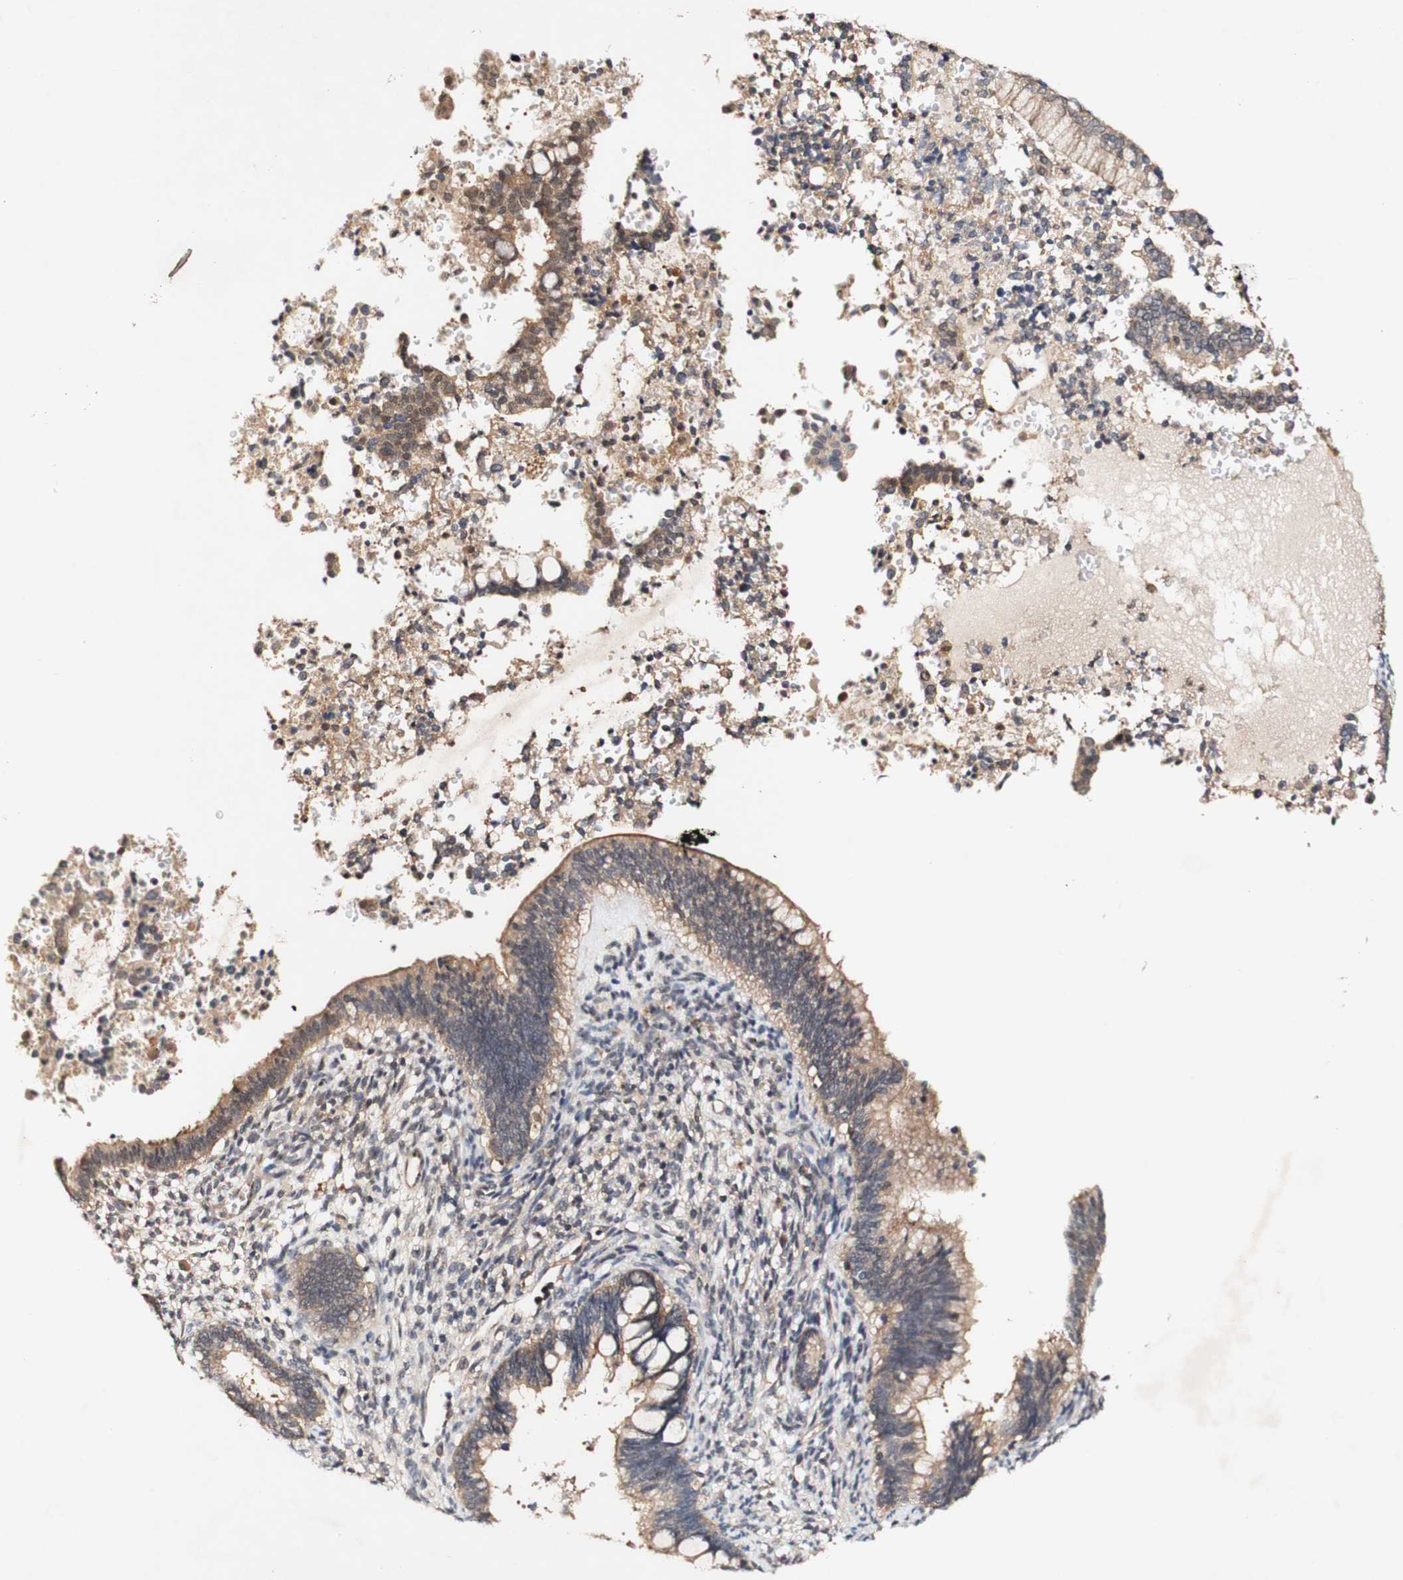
{"staining": {"intensity": "weak", "quantity": ">75%", "location": "cytoplasmic/membranous"}, "tissue": "cervical cancer", "cell_type": "Tumor cells", "image_type": "cancer", "snomed": [{"axis": "morphology", "description": "Adenocarcinoma, NOS"}, {"axis": "topography", "description": "Cervix"}], "caption": "Cervical cancer stained for a protein displays weak cytoplasmic/membranous positivity in tumor cells.", "gene": "PIN1", "patient": {"sex": "female", "age": 44}}